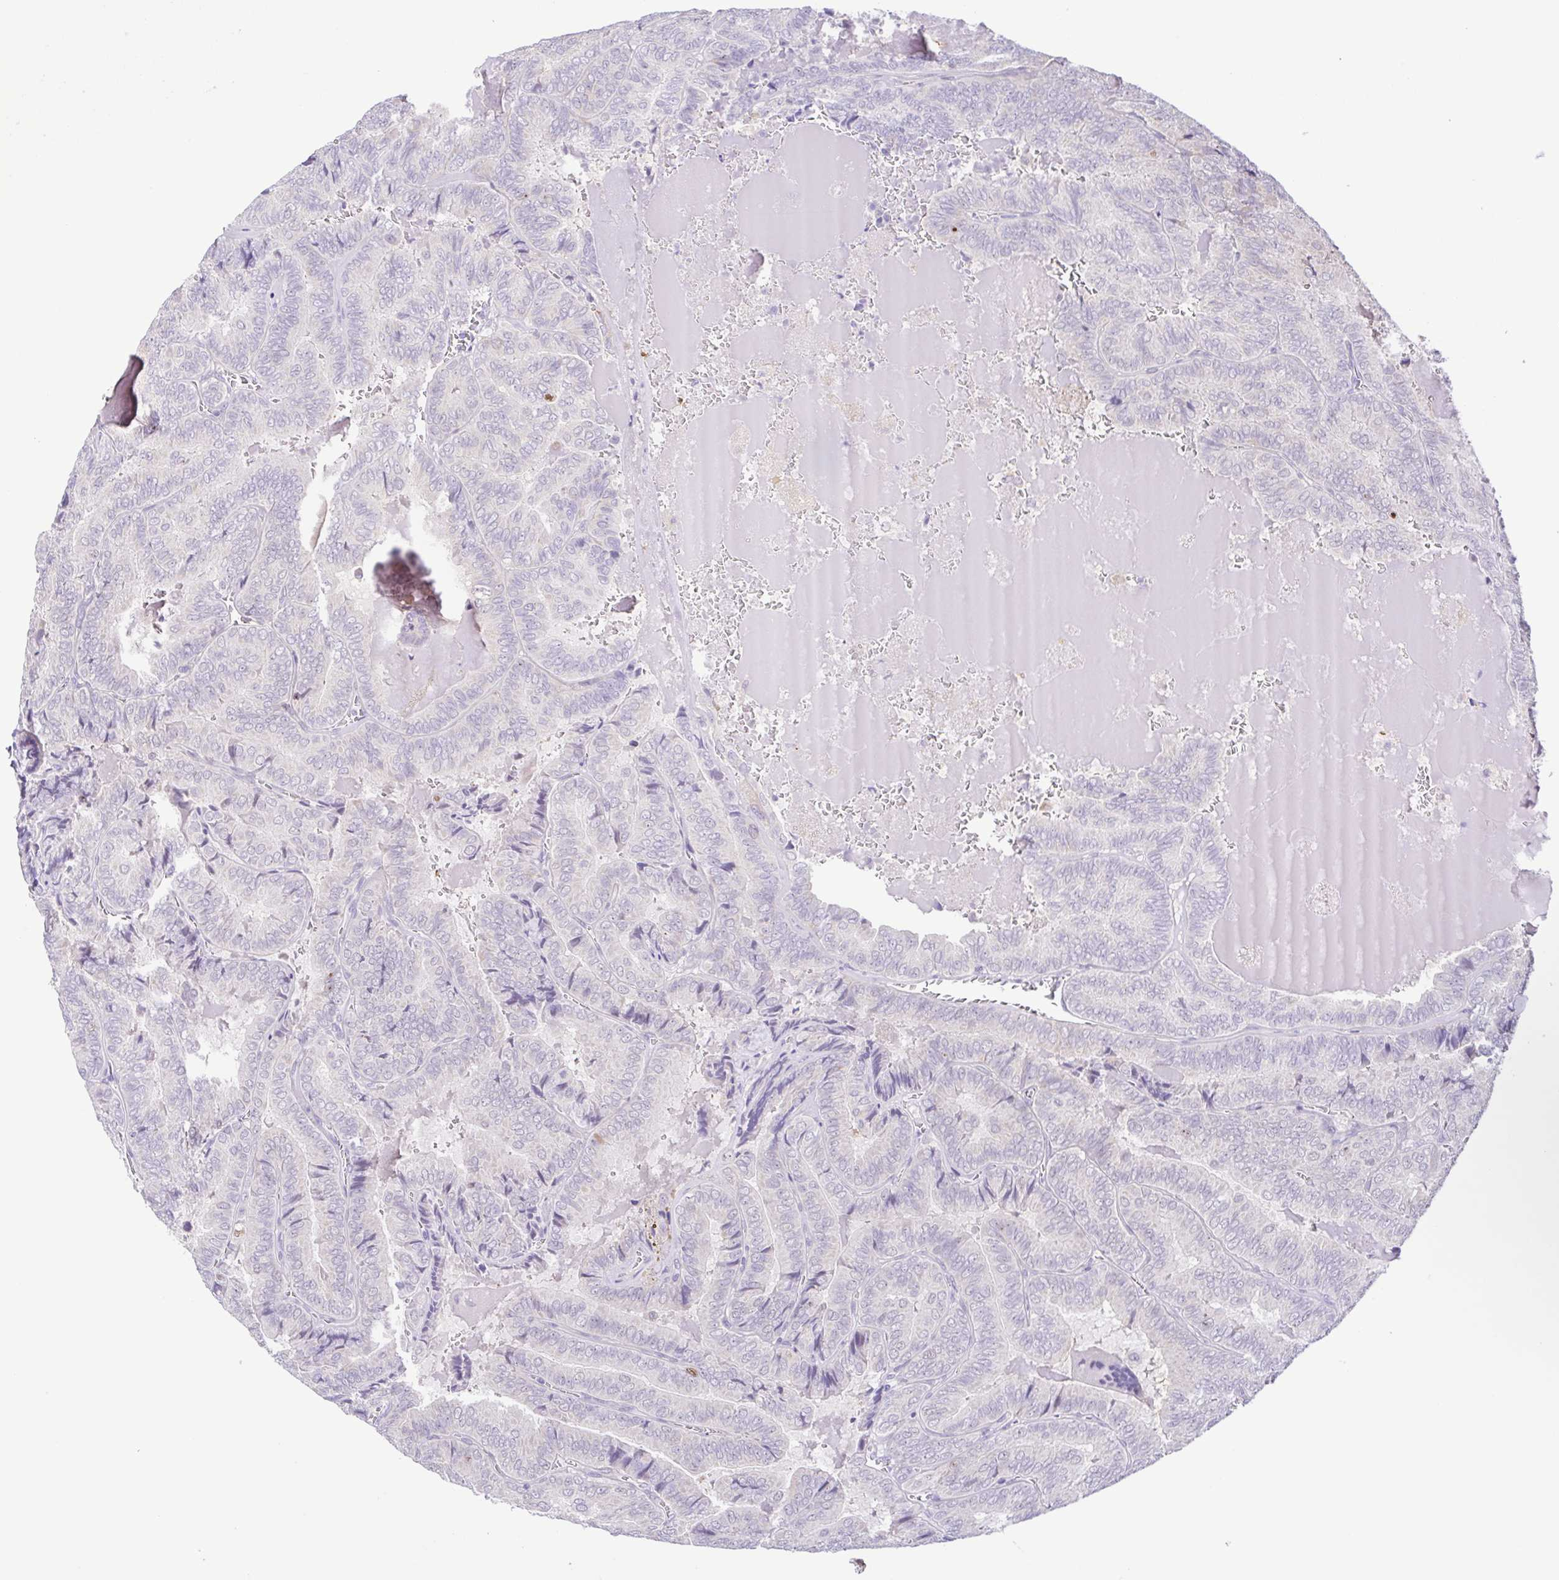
{"staining": {"intensity": "negative", "quantity": "none", "location": "none"}, "tissue": "thyroid cancer", "cell_type": "Tumor cells", "image_type": "cancer", "snomed": [{"axis": "morphology", "description": "Papillary adenocarcinoma, NOS"}, {"axis": "topography", "description": "Thyroid gland"}], "caption": "There is no significant positivity in tumor cells of thyroid papillary adenocarcinoma.", "gene": "DCLK2", "patient": {"sex": "female", "age": 75}}